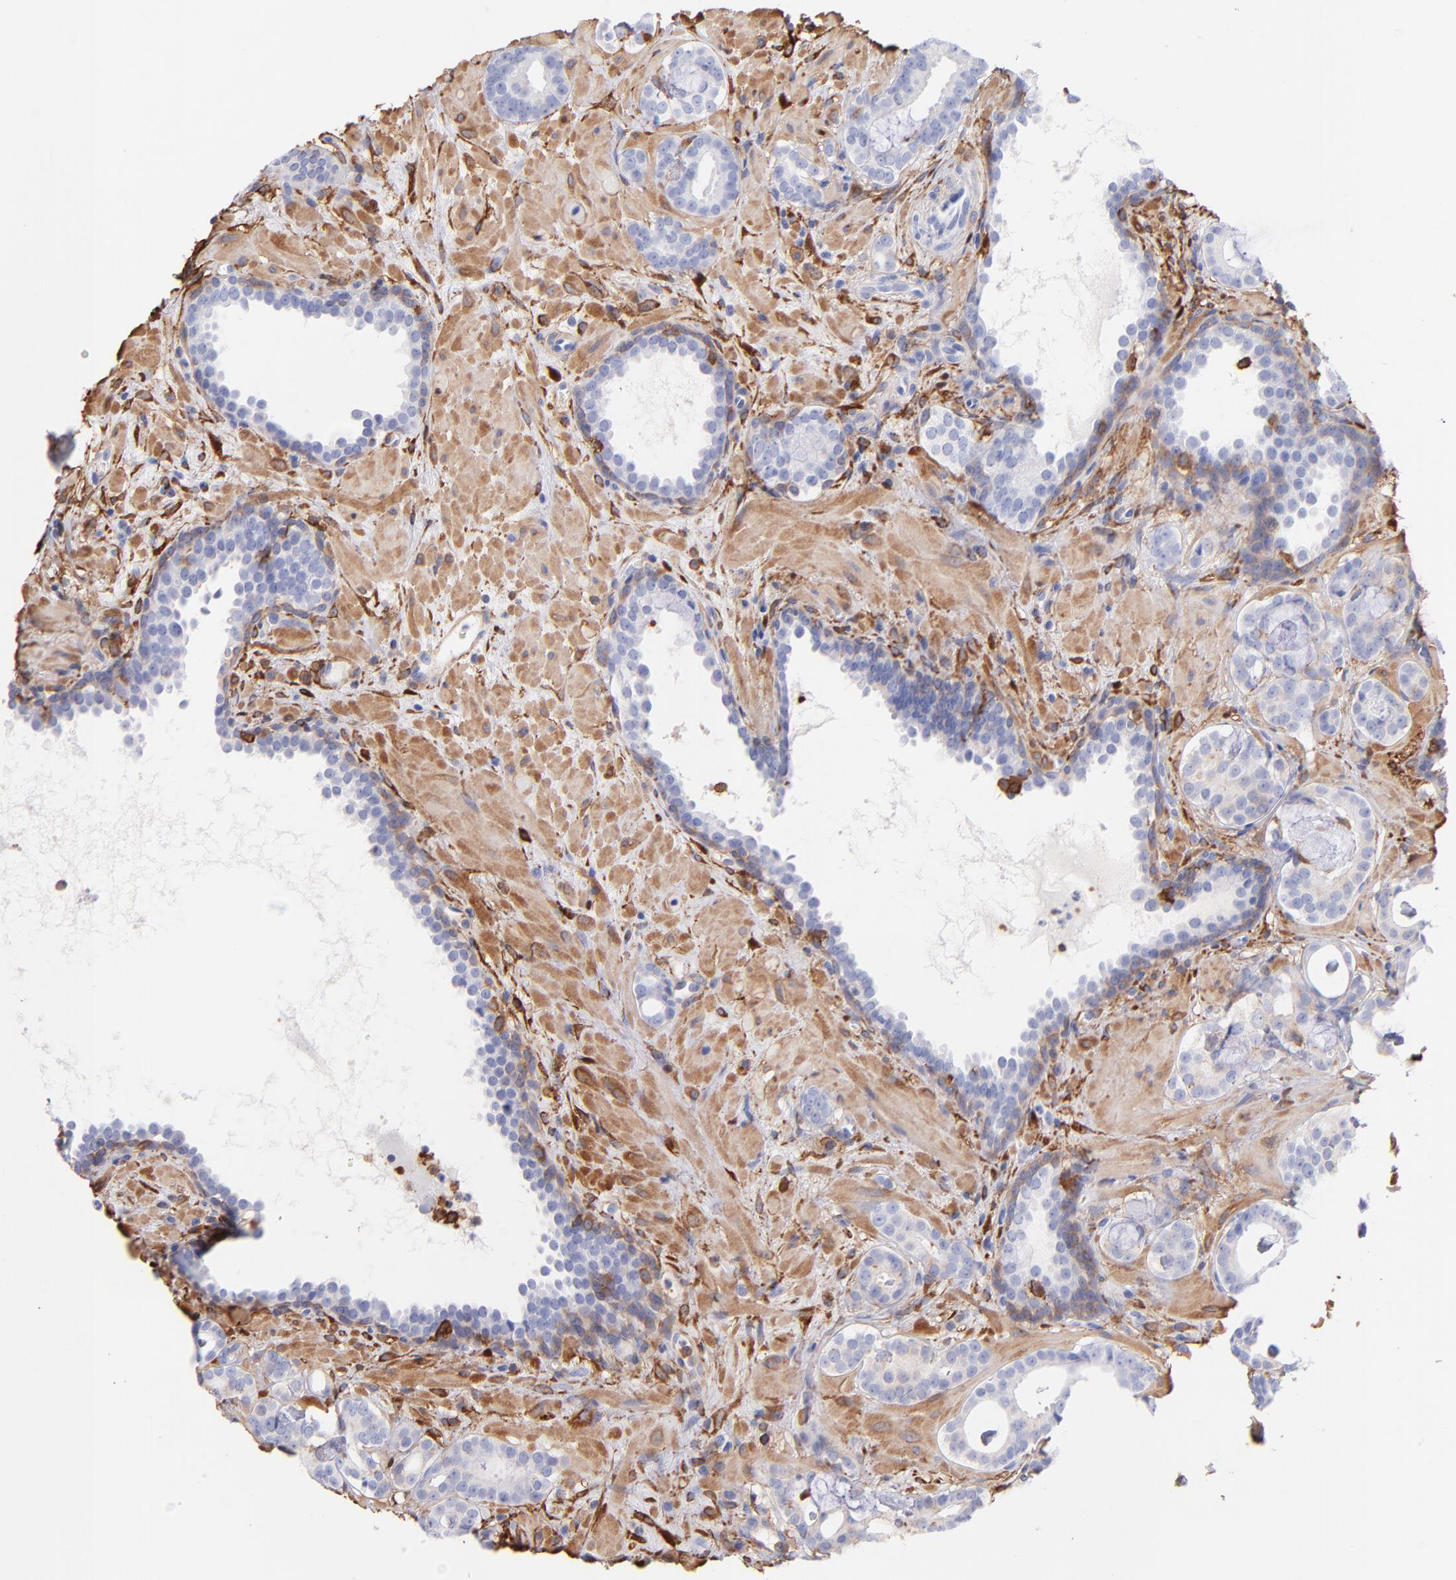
{"staining": {"intensity": "weak", "quantity": "<25%", "location": "cytoplasmic/membranous"}, "tissue": "prostate cancer", "cell_type": "Tumor cells", "image_type": "cancer", "snomed": [{"axis": "morphology", "description": "Adenocarcinoma, Low grade"}, {"axis": "topography", "description": "Prostate"}], "caption": "There is no significant expression in tumor cells of prostate adenocarcinoma (low-grade).", "gene": "PRKCA", "patient": {"sex": "male", "age": 57}}